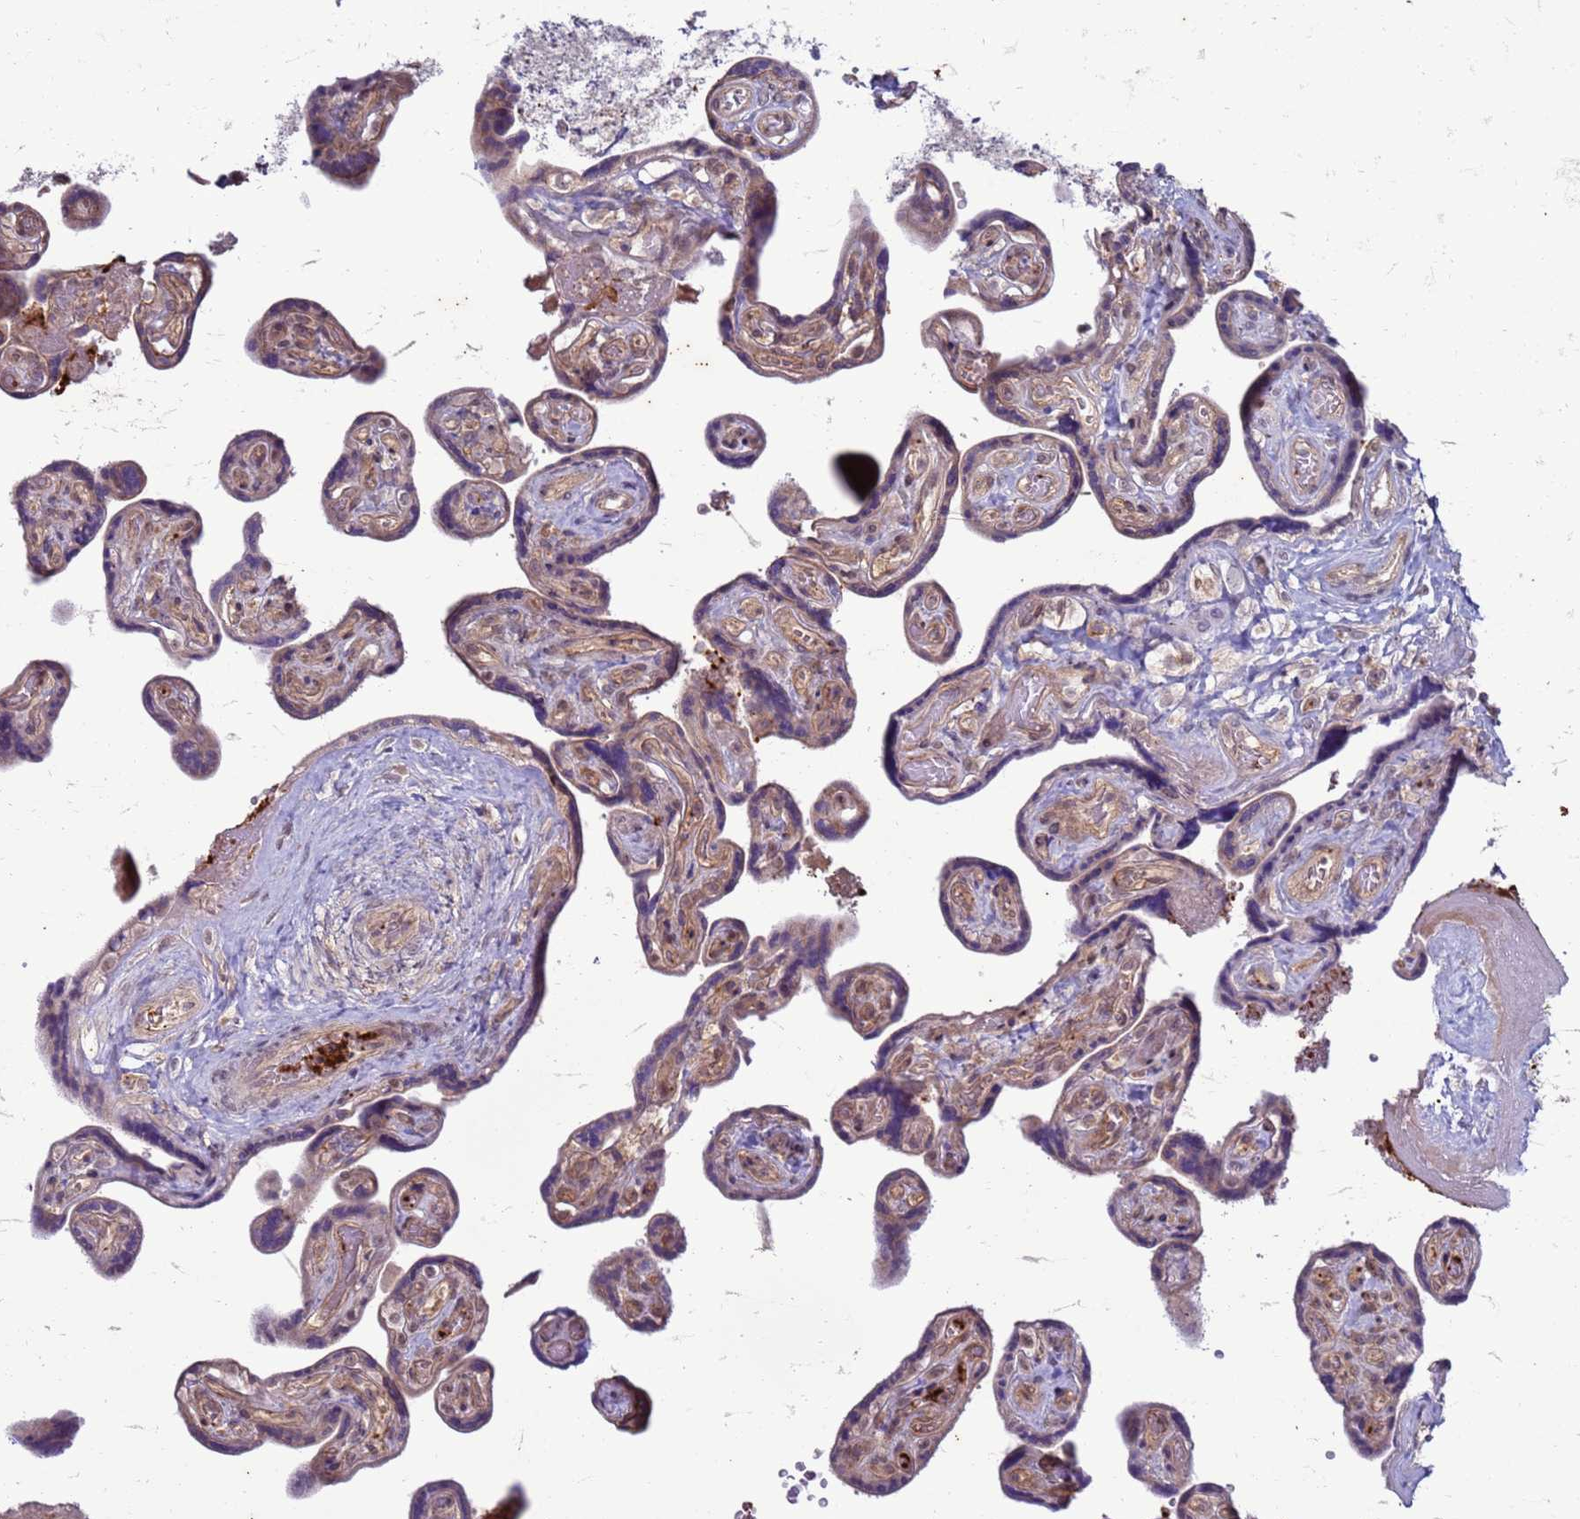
{"staining": {"intensity": "weak", "quantity": "<25%", "location": "cytoplasmic/membranous"}, "tissue": "placenta", "cell_type": "Trophoblastic cells", "image_type": "normal", "snomed": [{"axis": "morphology", "description": "Normal tissue, NOS"}, {"axis": "topography", "description": "Placenta"}], "caption": "A photomicrograph of human placenta is negative for staining in trophoblastic cells. (Stains: DAB IHC with hematoxylin counter stain, Microscopy: brightfield microscopy at high magnification).", "gene": "SLC15A3", "patient": {"sex": "female", "age": 32}}